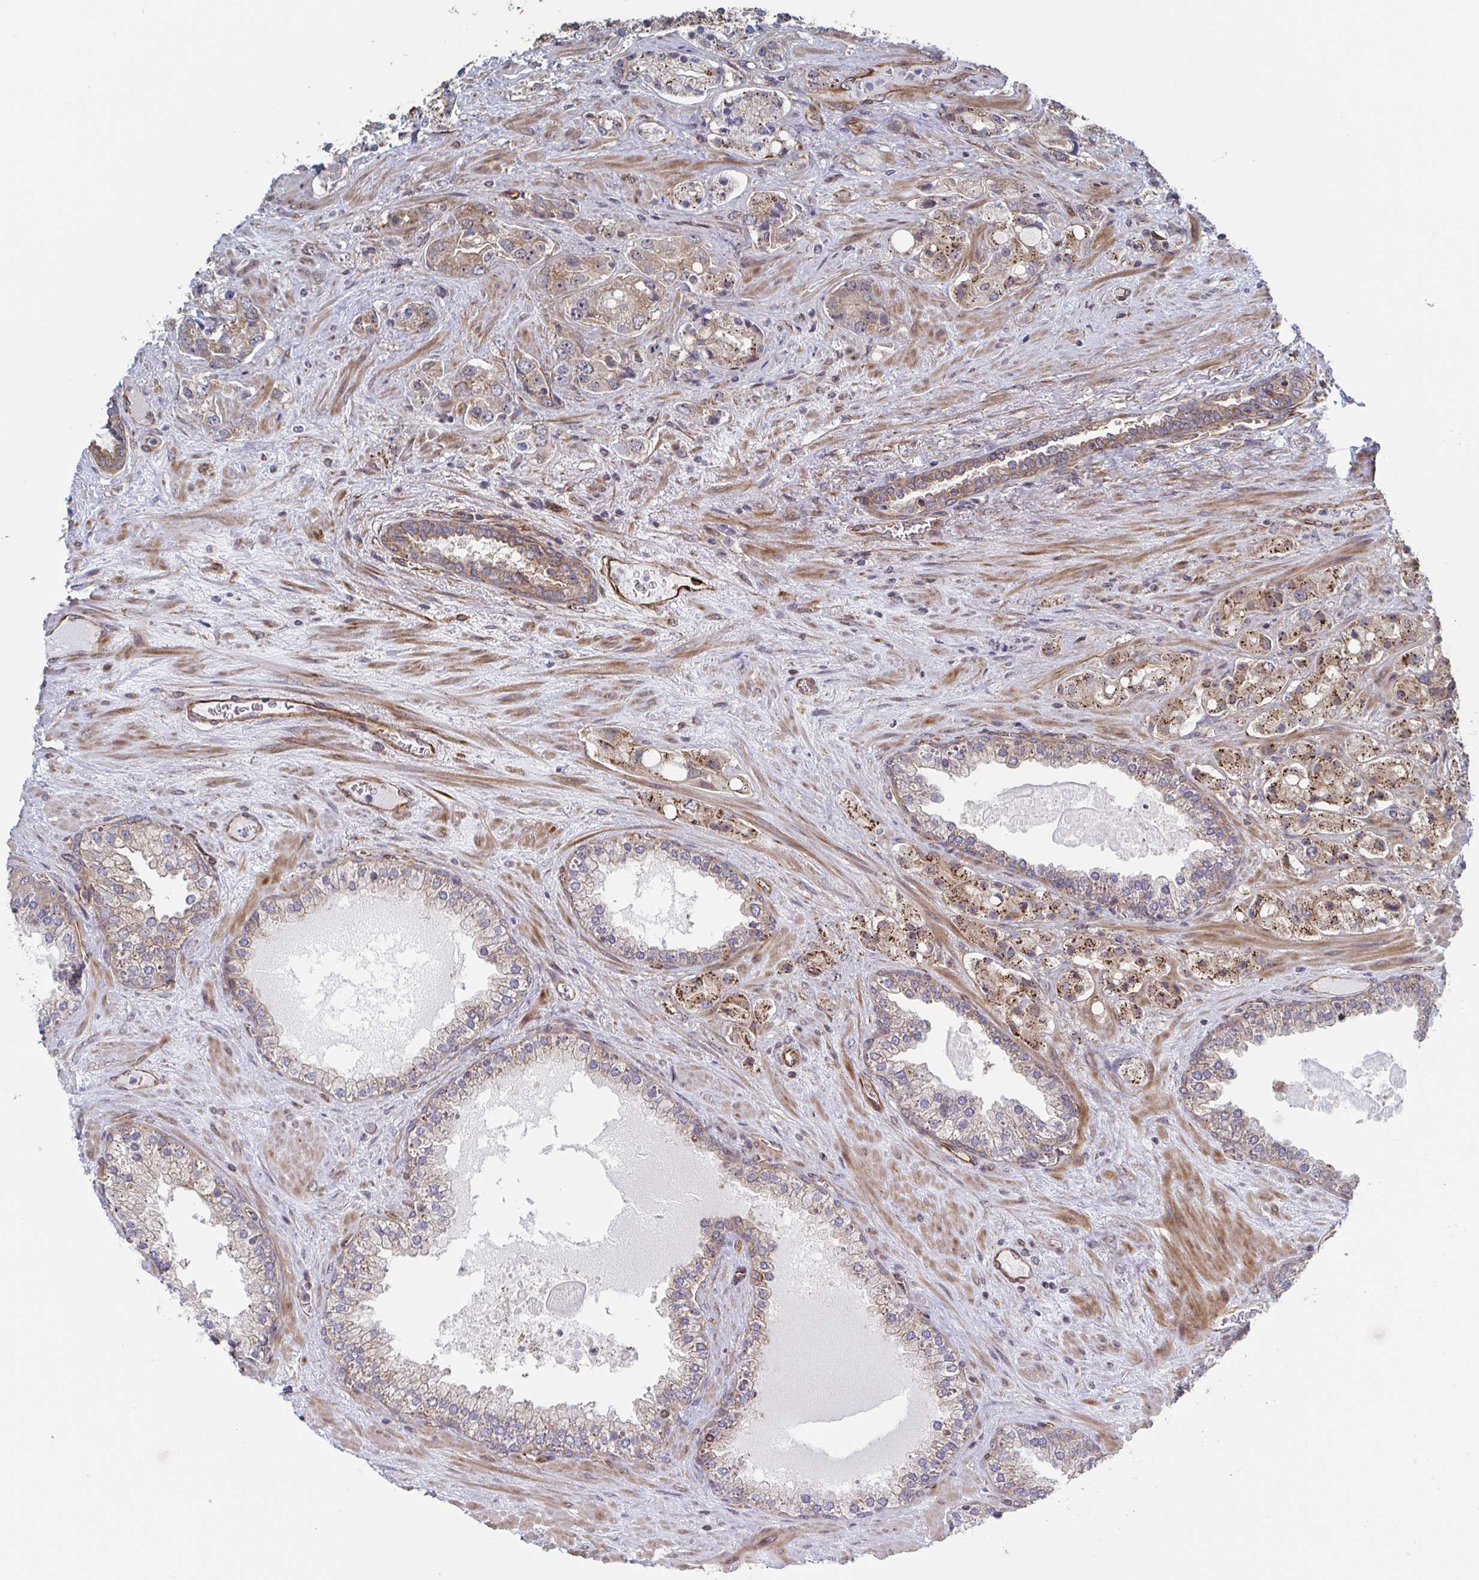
{"staining": {"intensity": "weak", "quantity": ">75%", "location": "cytoplasmic/membranous"}, "tissue": "prostate cancer", "cell_type": "Tumor cells", "image_type": "cancer", "snomed": [{"axis": "morphology", "description": "Adenocarcinoma, High grade"}, {"axis": "topography", "description": "Prostate"}], "caption": "Adenocarcinoma (high-grade) (prostate) tissue reveals weak cytoplasmic/membranous positivity in approximately >75% of tumor cells (Stains: DAB (3,3'-diaminobenzidine) in brown, nuclei in blue, Microscopy: brightfield microscopy at high magnification).", "gene": "DVL3", "patient": {"sex": "male", "age": 67}}